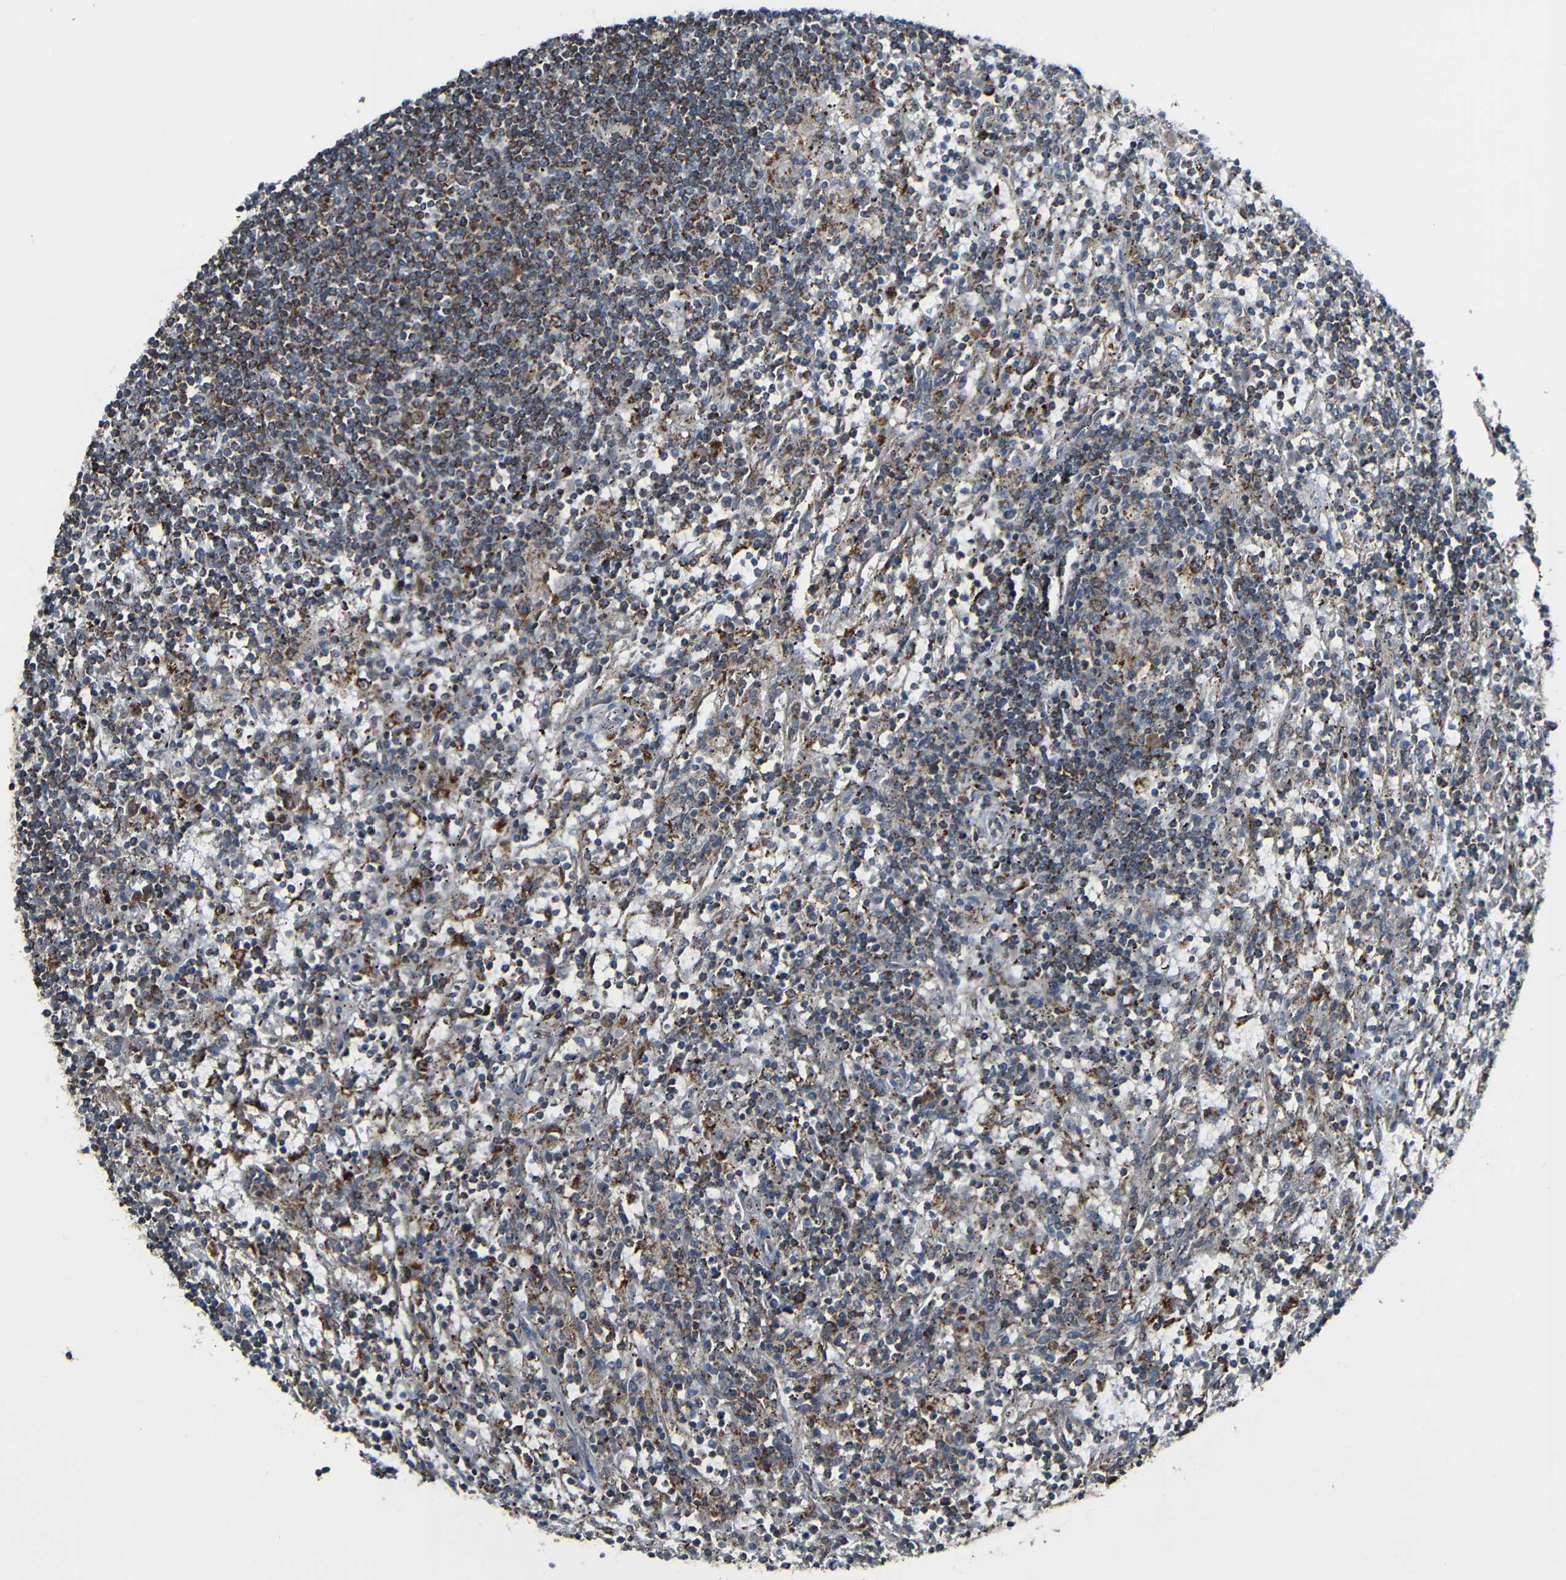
{"staining": {"intensity": "moderate", "quantity": ">75%", "location": "cytoplasmic/membranous"}, "tissue": "lymphoma", "cell_type": "Tumor cells", "image_type": "cancer", "snomed": [{"axis": "morphology", "description": "Malignant lymphoma, non-Hodgkin's type, Low grade"}, {"axis": "topography", "description": "Spleen"}], "caption": "High-magnification brightfield microscopy of lymphoma stained with DAB (3,3'-diaminobenzidine) (brown) and counterstained with hematoxylin (blue). tumor cells exhibit moderate cytoplasmic/membranous expression is appreciated in approximately>75% of cells.", "gene": "NR3C2", "patient": {"sex": "male", "age": 76}}